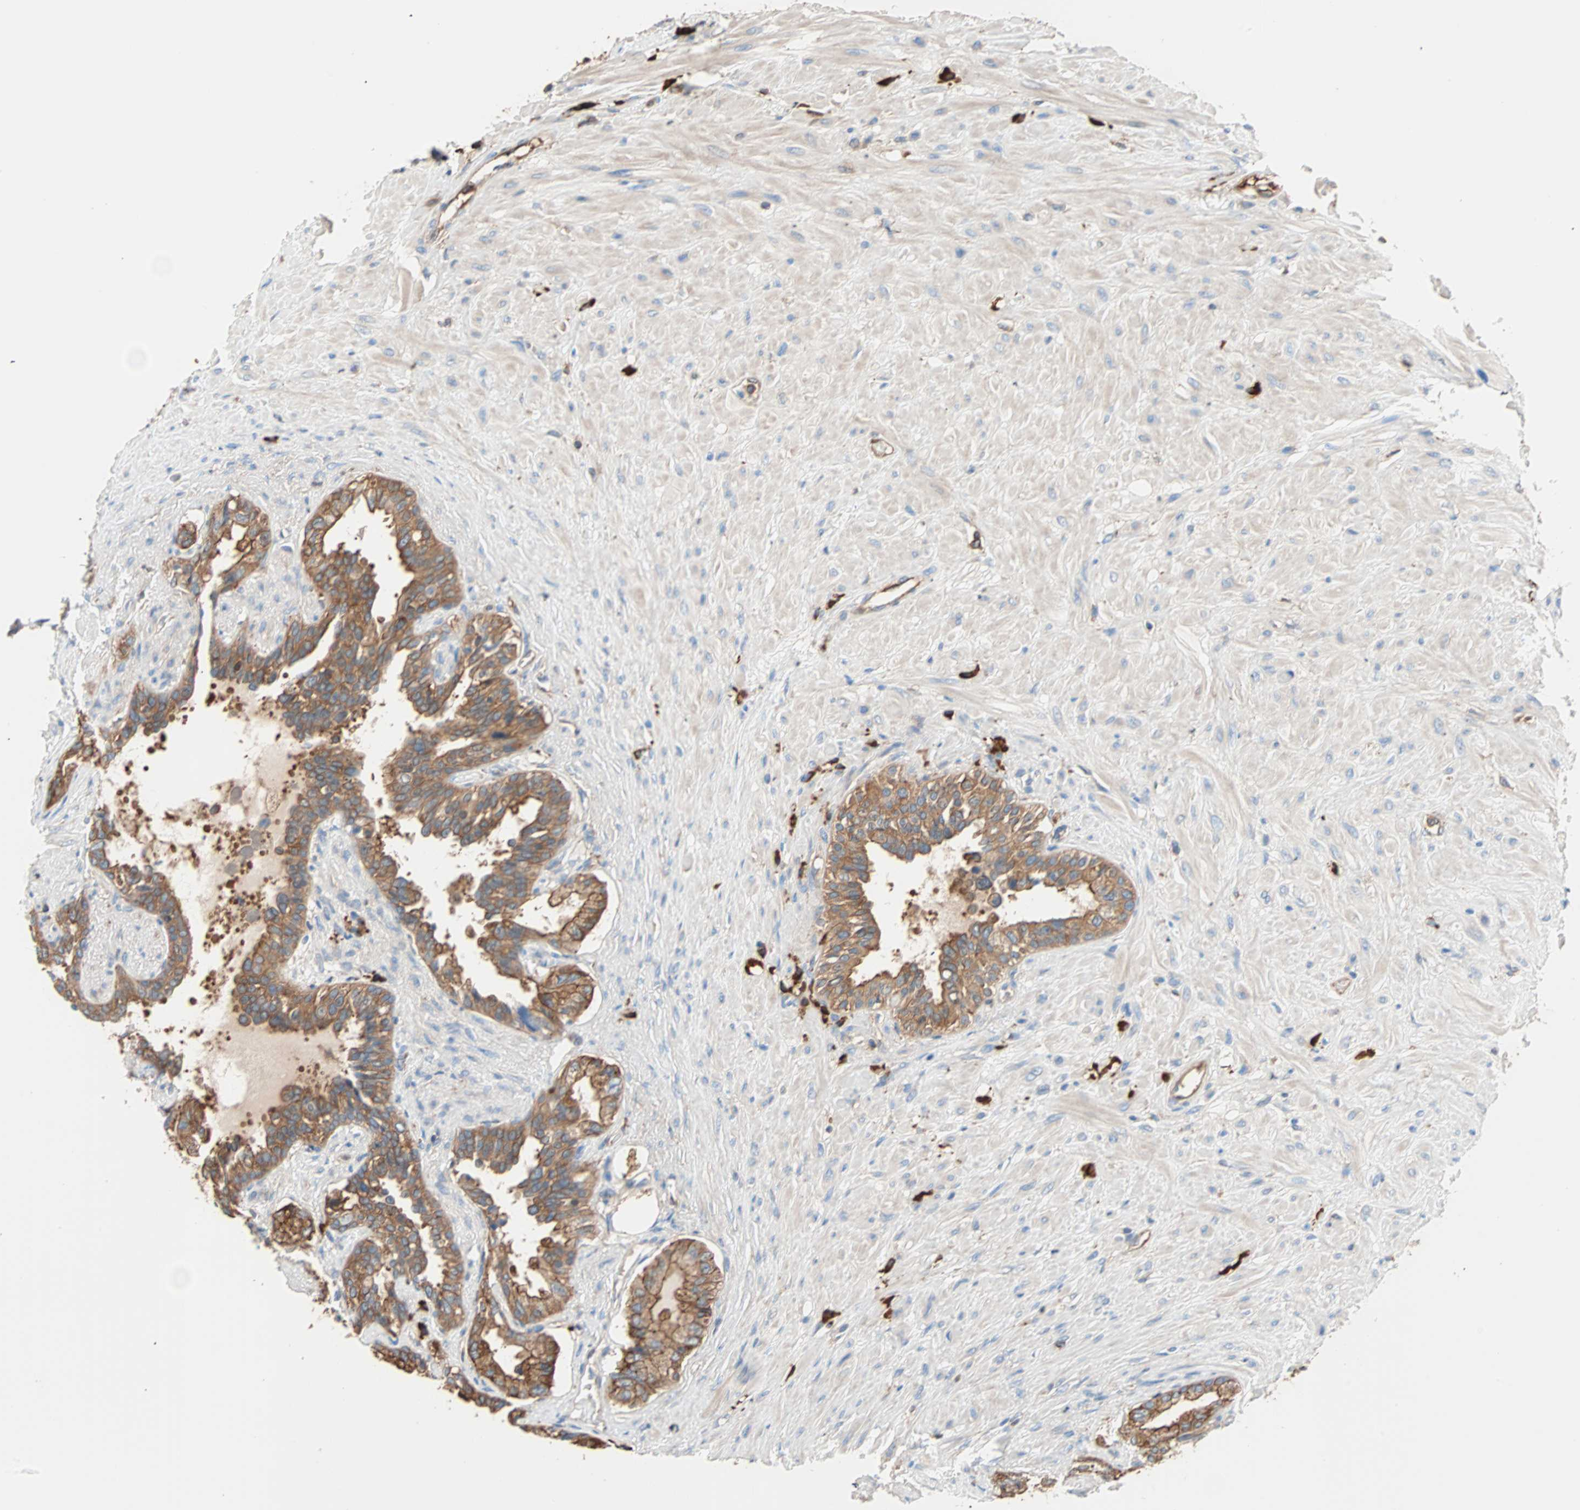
{"staining": {"intensity": "strong", "quantity": ">75%", "location": "cytoplasmic/membranous"}, "tissue": "seminal vesicle", "cell_type": "Glandular cells", "image_type": "normal", "snomed": [{"axis": "morphology", "description": "Normal tissue, NOS"}, {"axis": "topography", "description": "Seminal veicle"}], "caption": "A photomicrograph of seminal vesicle stained for a protein demonstrates strong cytoplasmic/membranous brown staining in glandular cells.", "gene": "EEF2", "patient": {"sex": "male", "age": 61}}